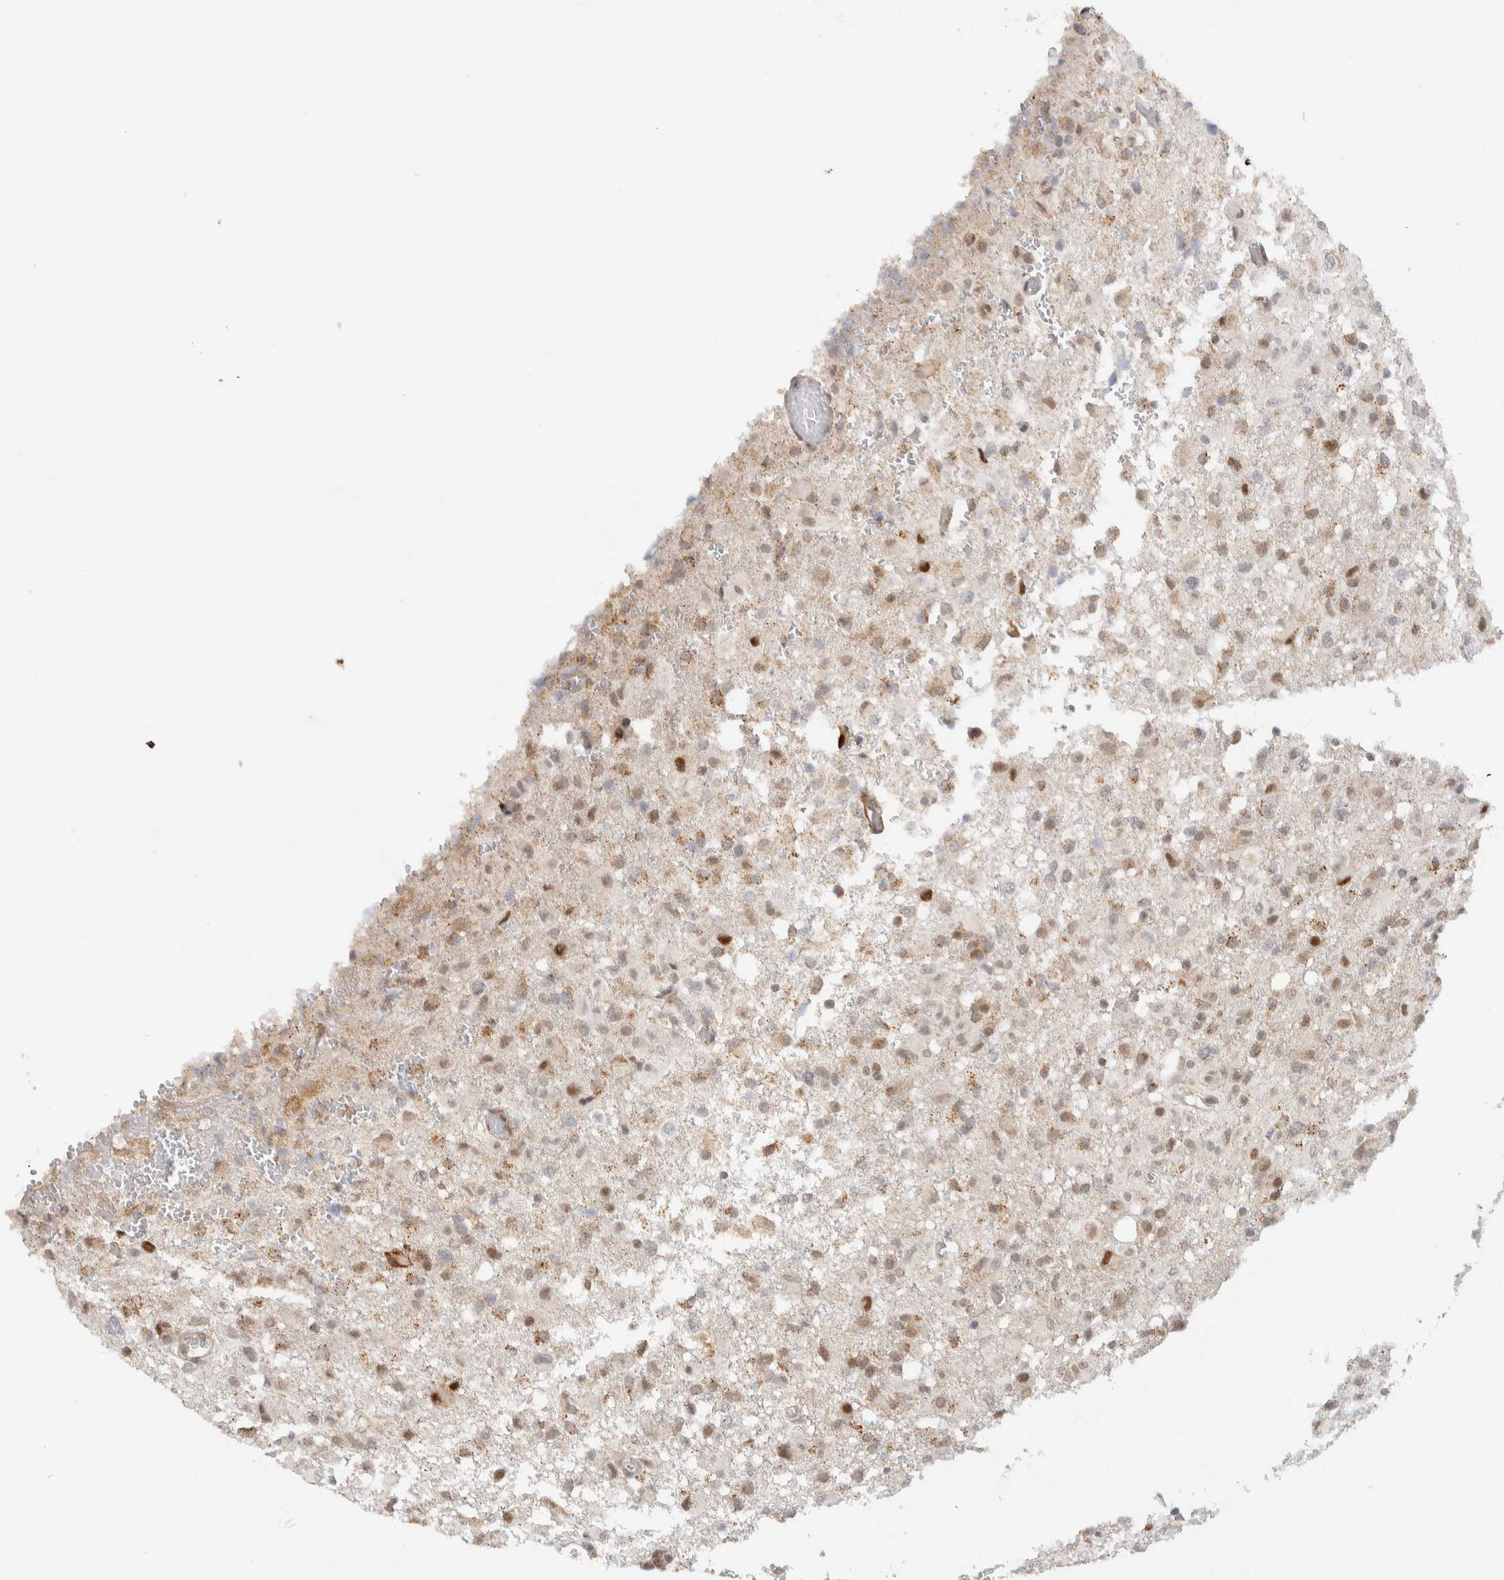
{"staining": {"intensity": "moderate", "quantity": "25%-75%", "location": "cytoplasmic/membranous,nuclear"}, "tissue": "glioma", "cell_type": "Tumor cells", "image_type": "cancer", "snomed": [{"axis": "morphology", "description": "Glioma, malignant, High grade"}, {"axis": "topography", "description": "Brain"}], "caption": "Protein expression by immunohistochemistry reveals moderate cytoplasmic/membranous and nuclear expression in approximately 25%-75% of tumor cells in glioma. (DAB IHC, brown staining for protein, blue staining for nuclei).", "gene": "TSPAN32", "patient": {"sex": "female", "age": 57}}